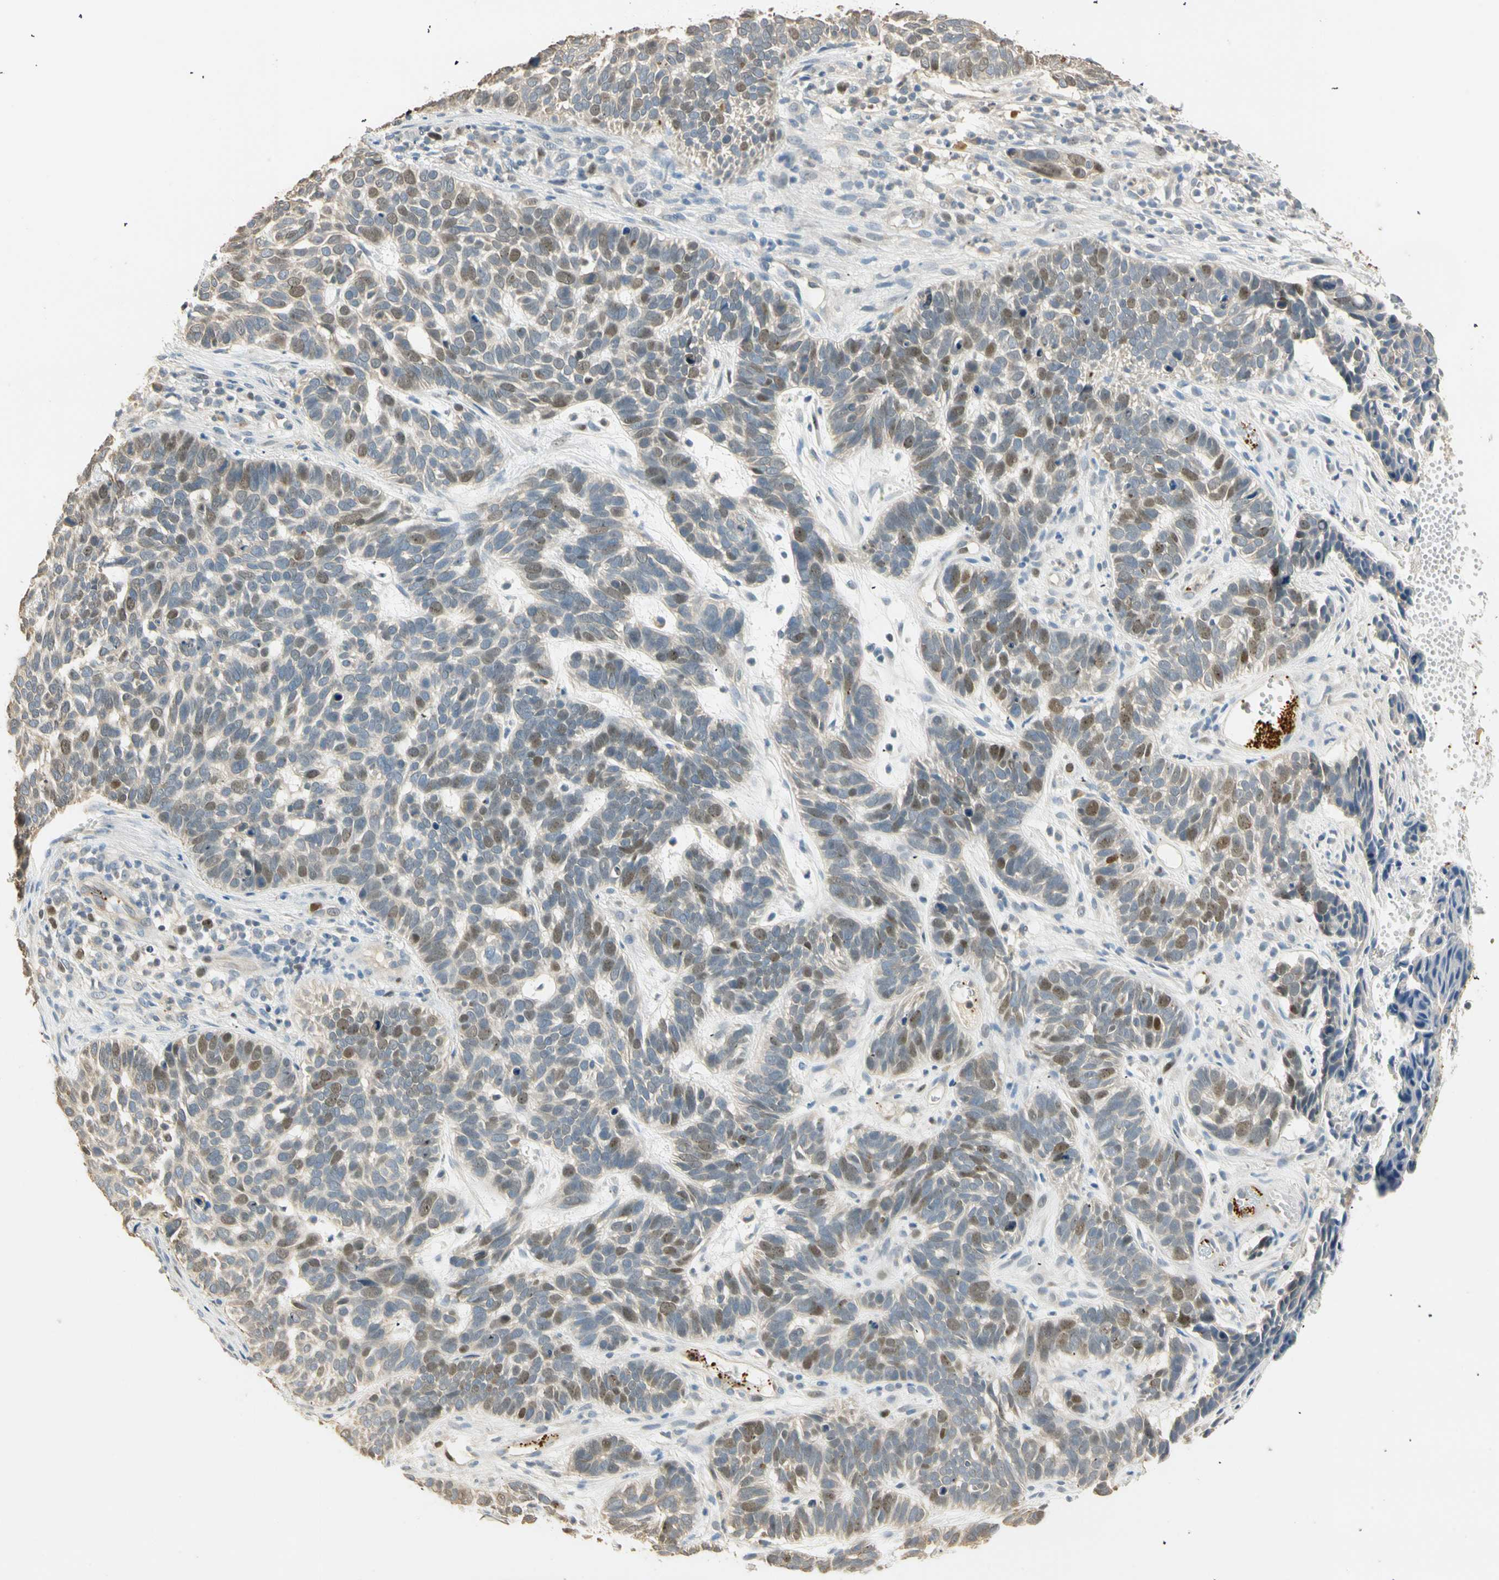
{"staining": {"intensity": "weak", "quantity": "25%-75%", "location": "nuclear"}, "tissue": "skin cancer", "cell_type": "Tumor cells", "image_type": "cancer", "snomed": [{"axis": "morphology", "description": "Basal cell carcinoma"}, {"axis": "topography", "description": "Skin"}], "caption": "Protein staining shows weak nuclear expression in about 25%-75% of tumor cells in skin cancer (basal cell carcinoma).", "gene": "RAD18", "patient": {"sex": "male", "age": 87}}